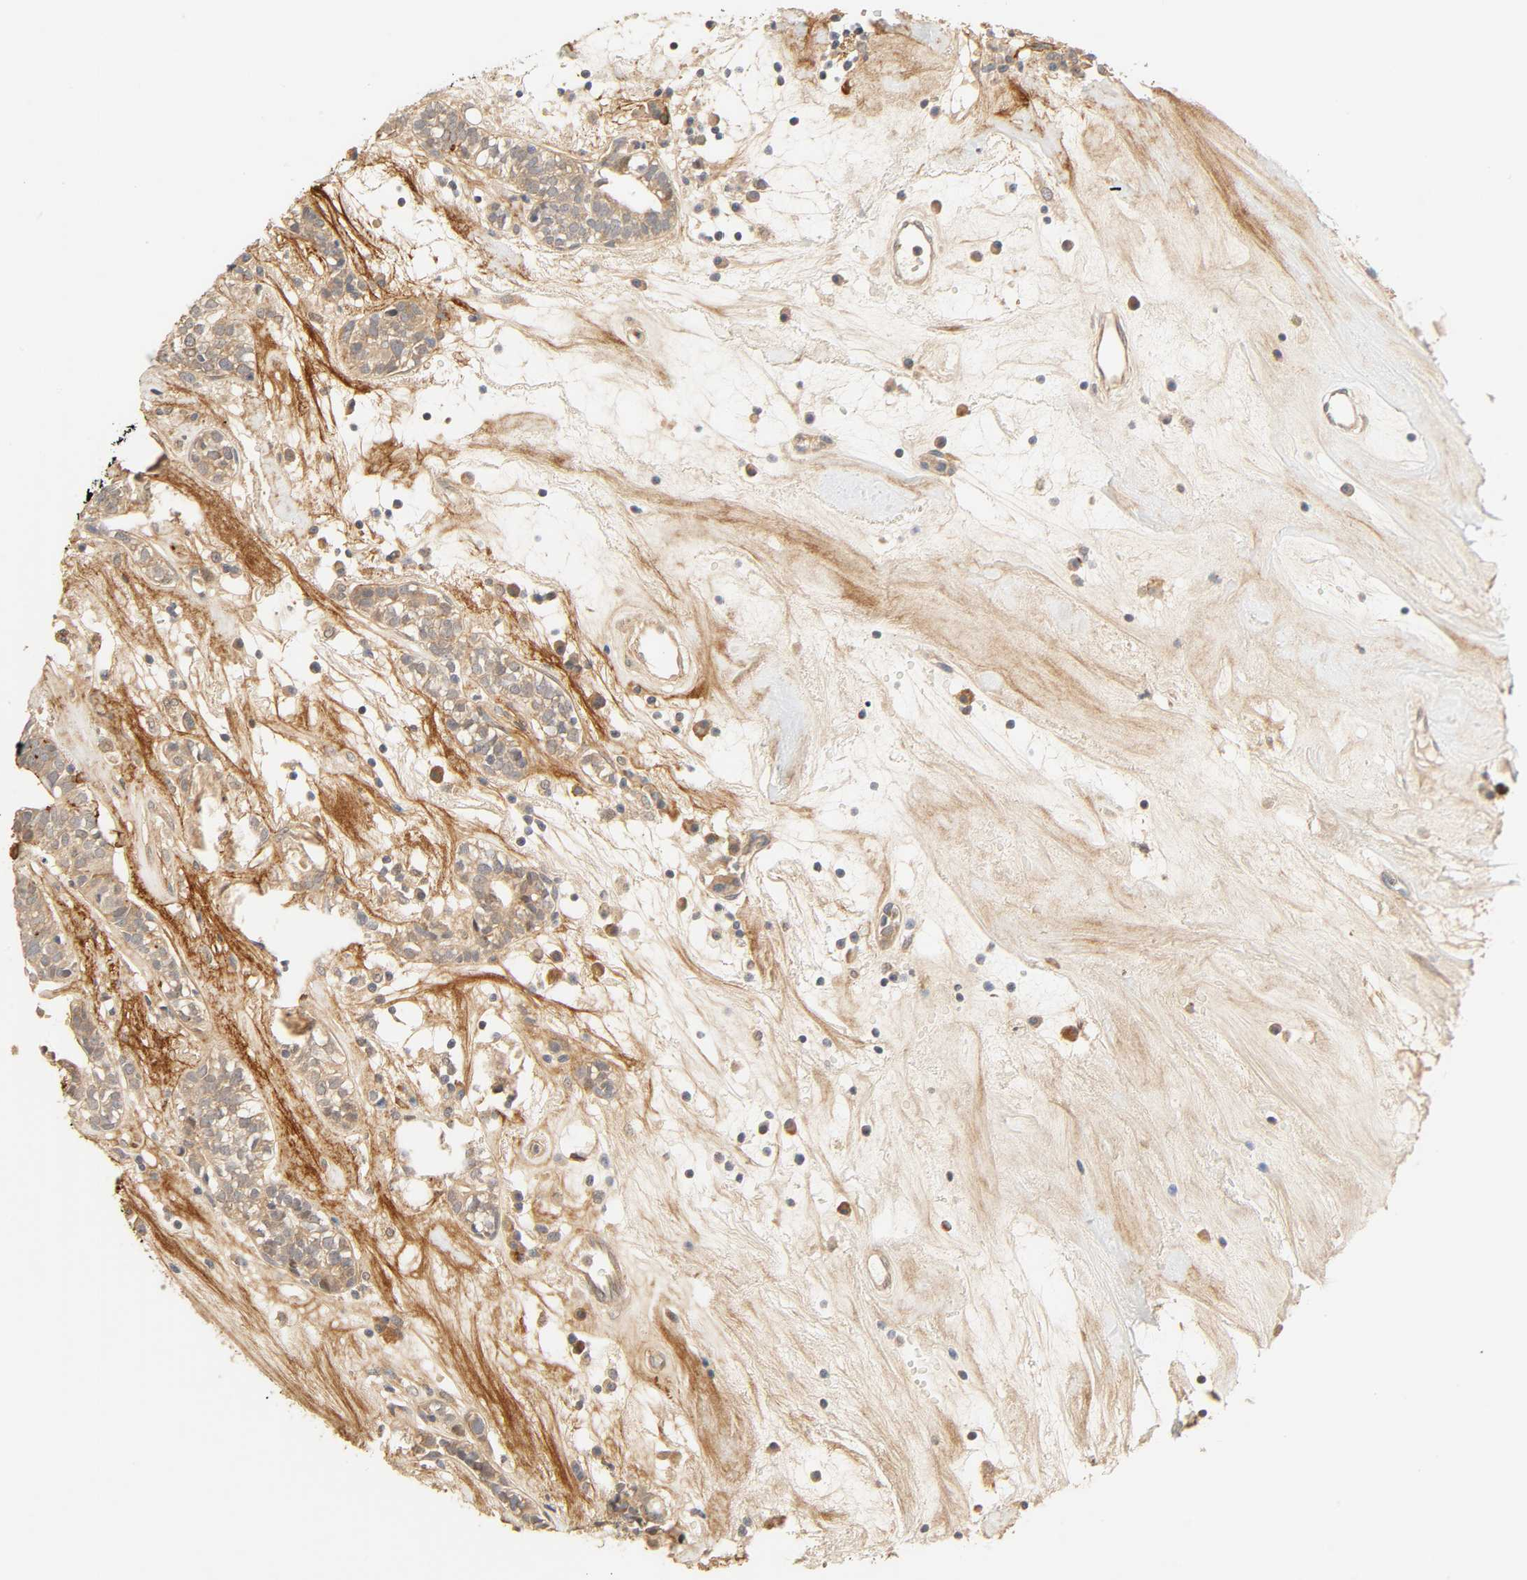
{"staining": {"intensity": "moderate", "quantity": ">75%", "location": "cytoplasmic/membranous"}, "tissue": "head and neck cancer", "cell_type": "Tumor cells", "image_type": "cancer", "snomed": [{"axis": "morphology", "description": "Adenocarcinoma, NOS"}, {"axis": "topography", "description": "Salivary gland"}, {"axis": "topography", "description": "Head-Neck"}], "caption": "About >75% of tumor cells in human head and neck cancer (adenocarcinoma) display moderate cytoplasmic/membranous protein positivity as visualized by brown immunohistochemical staining.", "gene": "CACNA1G", "patient": {"sex": "female", "age": 65}}